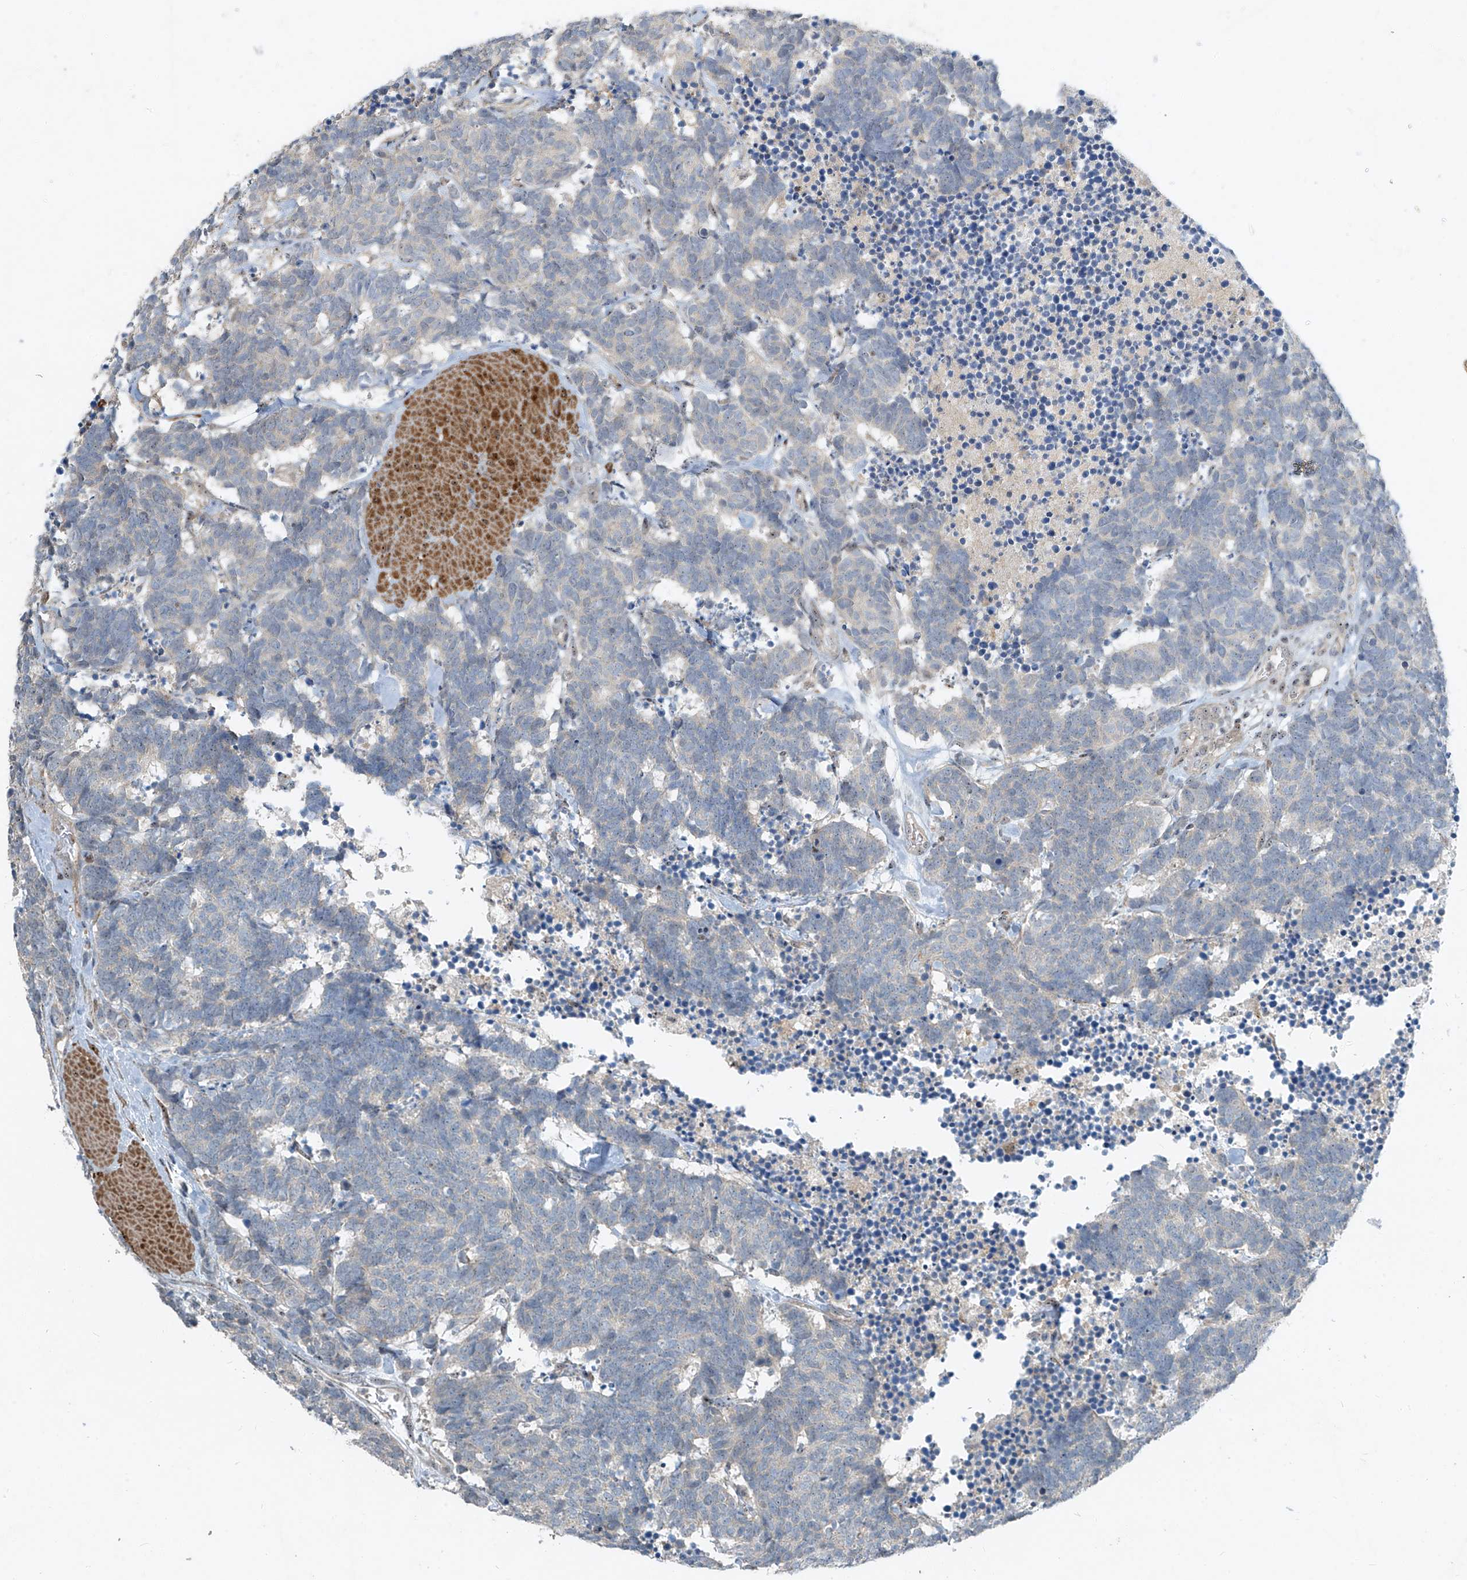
{"staining": {"intensity": "negative", "quantity": "none", "location": "none"}, "tissue": "carcinoid", "cell_type": "Tumor cells", "image_type": "cancer", "snomed": [{"axis": "morphology", "description": "Carcinoma, NOS"}, {"axis": "morphology", "description": "Carcinoid, malignant, NOS"}, {"axis": "topography", "description": "Urinary bladder"}], "caption": "Protein analysis of carcinoid shows no significant staining in tumor cells.", "gene": "PPCS", "patient": {"sex": "male", "age": 57}}